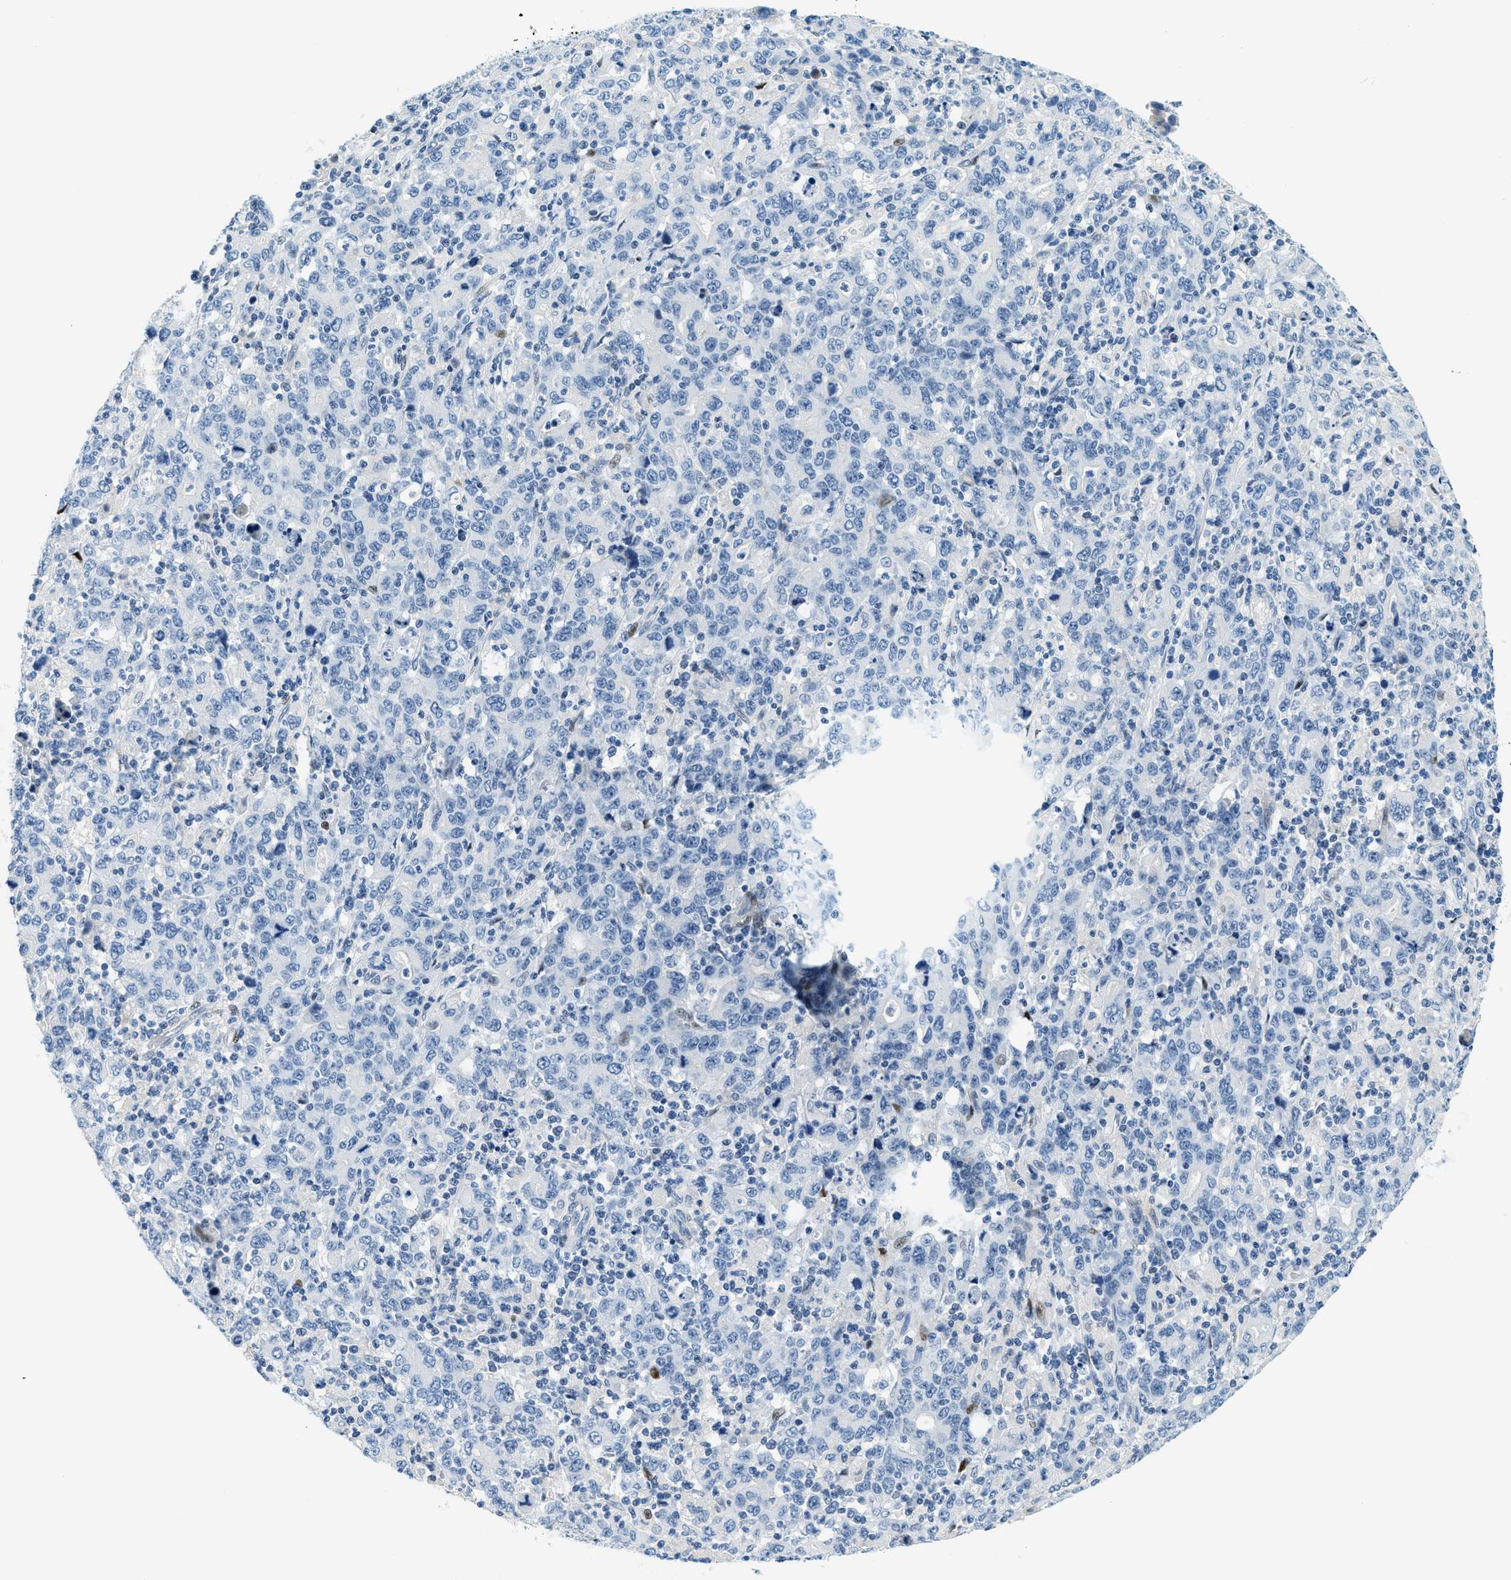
{"staining": {"intensity": "negative", "quantity": "none", "location": "none"}, "tissue": "stomach cancer", "cell_type": "Tumor cells", "image_type": "cancer", "snomed": [{"axis": "morphology", "description": "Adenocarcinoma, NOS"}, {"axis": "topography", "description": "Stomach, upper"}], "caption": "Tumor cells are negative for brown protein staining in stomach cancer (adenocarcinoma). Brightfield microscopy of immunohistochemistry stained with DAB (3,3'-diaminobenzidine) (brown) and hematoxylin (blue), captured at high magnification.", "gene": "CYP4X1", "patient": {"sex": "male", "age": 69}}